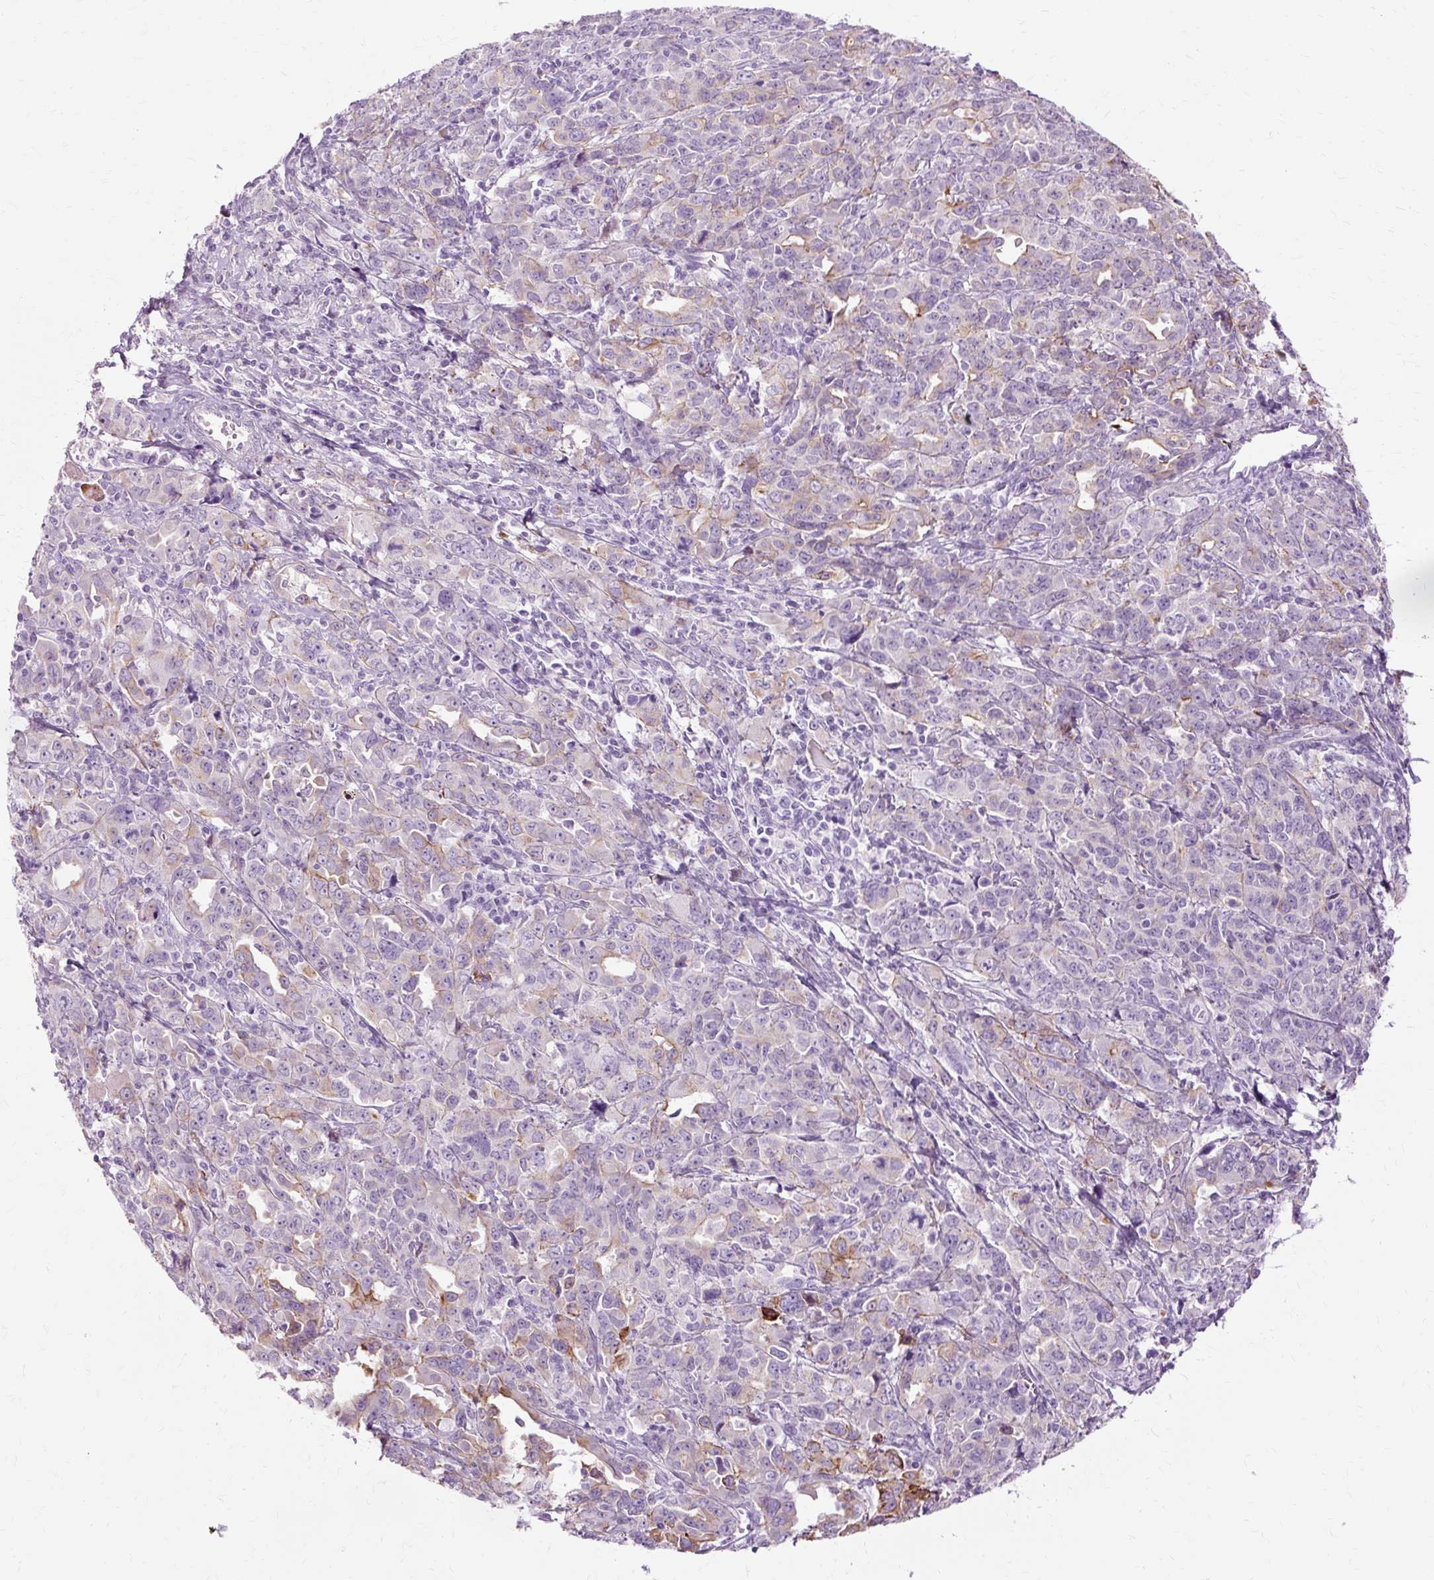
{"staining": {"intensity": "weak", "quantity": "<25%", "location": "cytoplasmic/membranous"}, "tissue": "ovarian cancer", "cell_type": "Tumor cells", "image_type": "cancer", "snomed": [{"axis": "morphology", "description": "Adenocarcinoma, NOS"}, {"axis": "morphology", "description": "Carcinoma, endometroid"}, {"axis": "topography", "description": "Ovary"}], "caption": "The immunohistochemistry photomicrograph has no significant expression in tumor cells of ovarian cancer tissue. The staining was performed using DAB (3,3'-diaminobenzidine) to visualize the protein expression in brown, while the nuclei were stained in blue with hematoxylin (Magnification: 20x).", "gene": "DCTN4", "patient": {"sex": "female", "age": 72}}